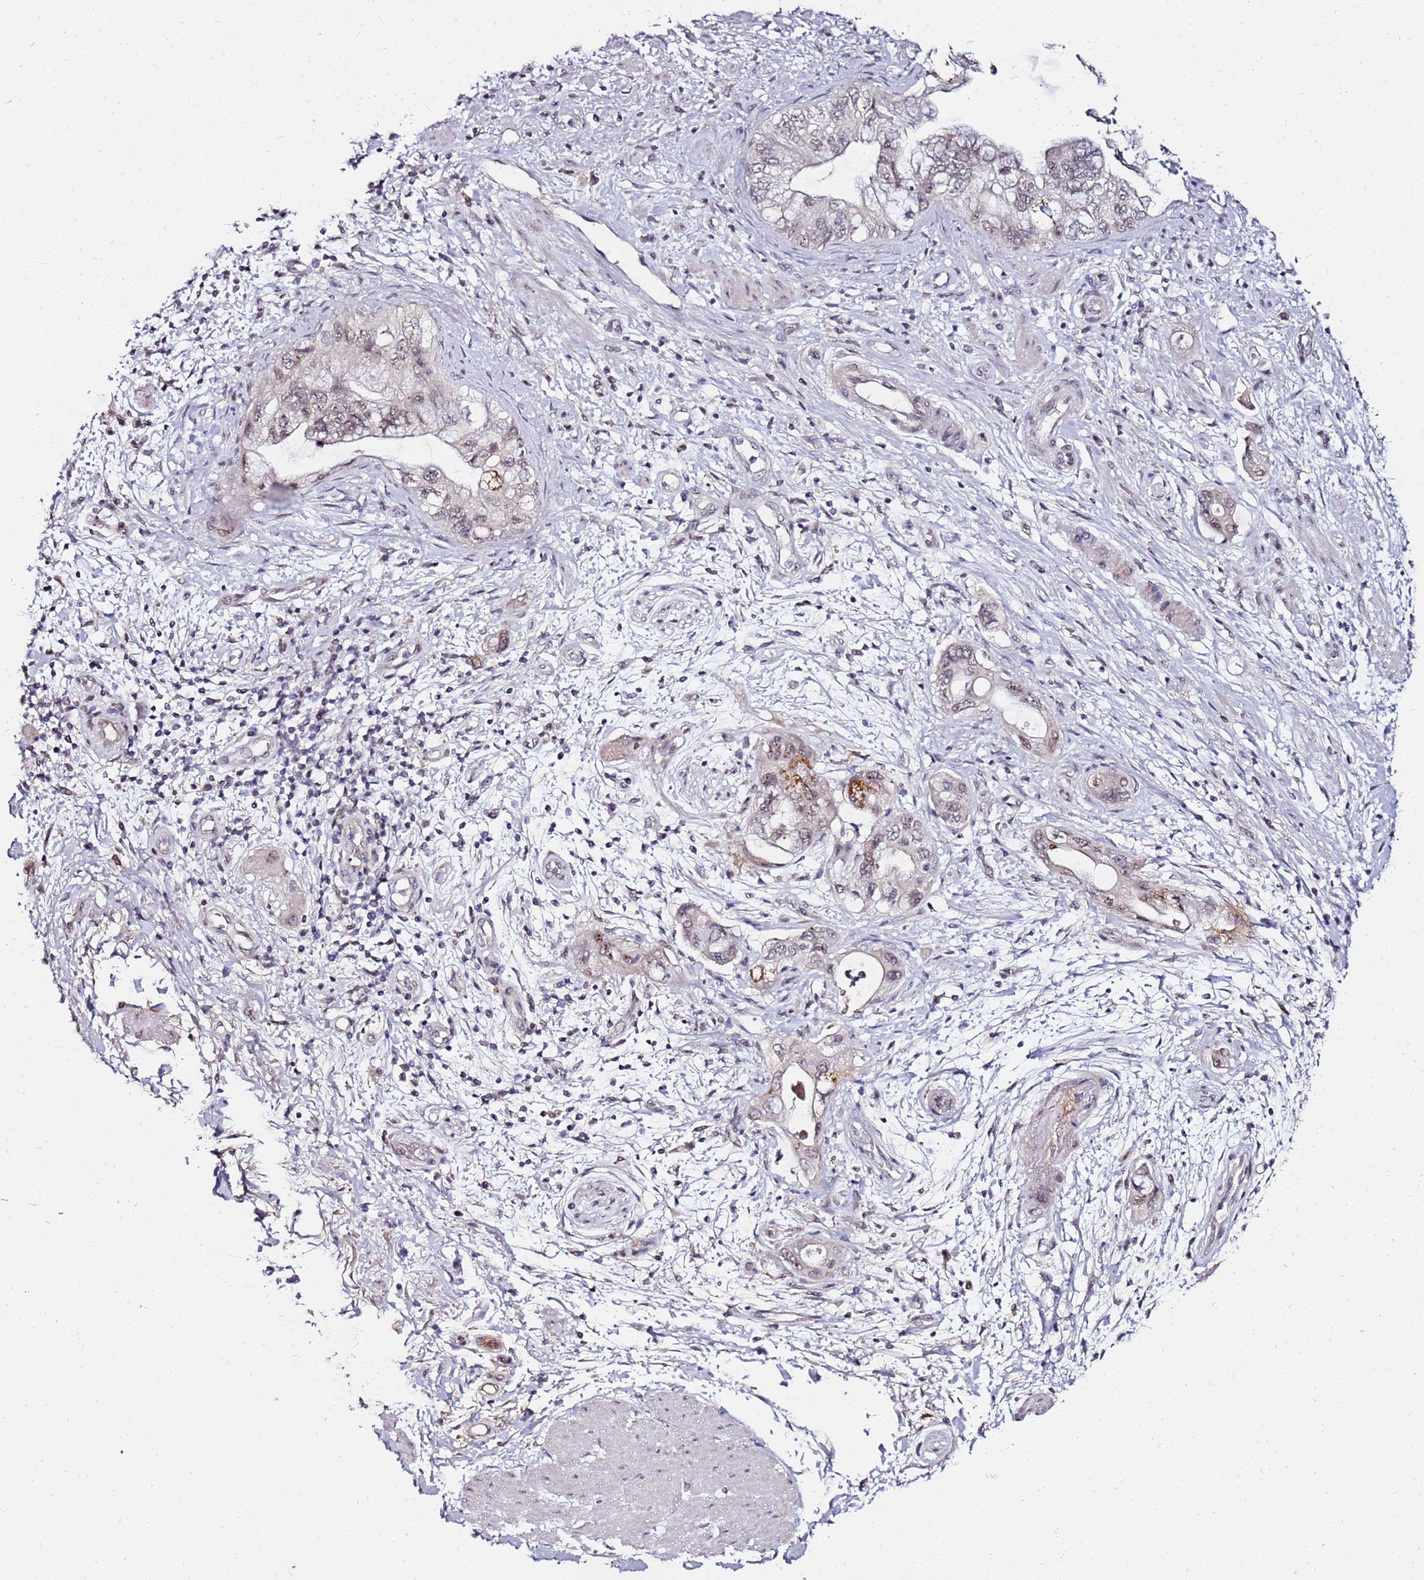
{"staining": {"intensity": "weak", "quantity": "25%-75%", "location": "nuclear"}, "tissue": "pancreatic cancer", "cell_type": "Tumor cells", "image_type": "cancer", "snomed": [{"axis": "morphology", "description": "Adenocarcinoma, NOS"}, {"axis": "topography", "description": "Pancreas"}], "caption": "A low amount of weak nuclear positivity is identified in about 25%-75% of tumor cells in pancreatic adenocarcinoma tissue.", "gene": "DUSP28", "patient": {"sex": "female", "age": 73}}